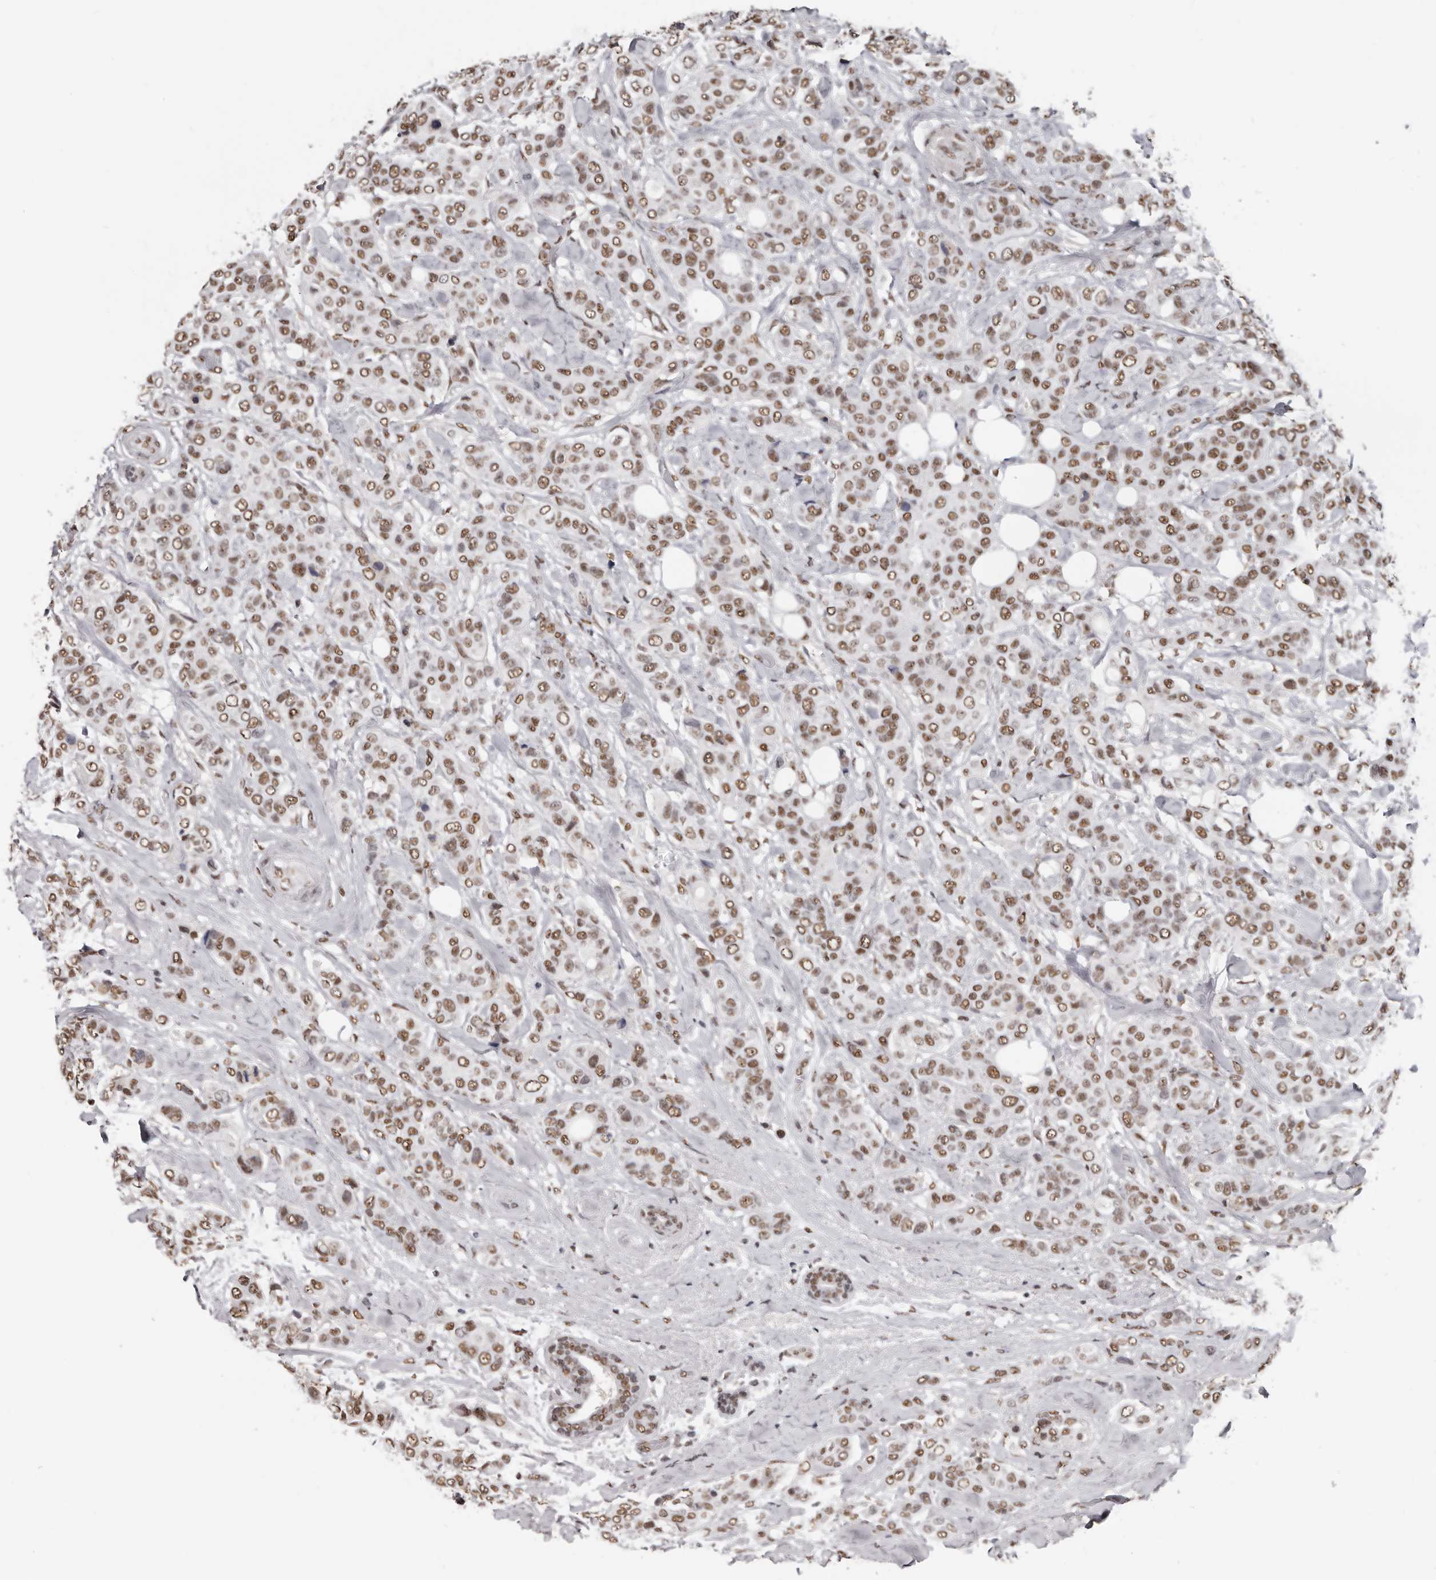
{"staining": {"intensity": "moderate", "quantity": ">75%", "location": "nuclear"}, "tissue": "breast cancer", "cell_type": "Tumor cells", "image_type": "cancer", "snomed": [{"axis": "morphology", "description": "Lobular carcinoma"}, {"axis": "topography", "description": "Breast"}], "caption": "A micrograph of lobular carcinoma (breast) stained for a protein displays moderate nuclear brown staining in tumor cells. The protein is shown in brown color, while the nuclei are stained blue.", "gene": "SCAF4", "patient": {"sex": "female", "age": 51}}